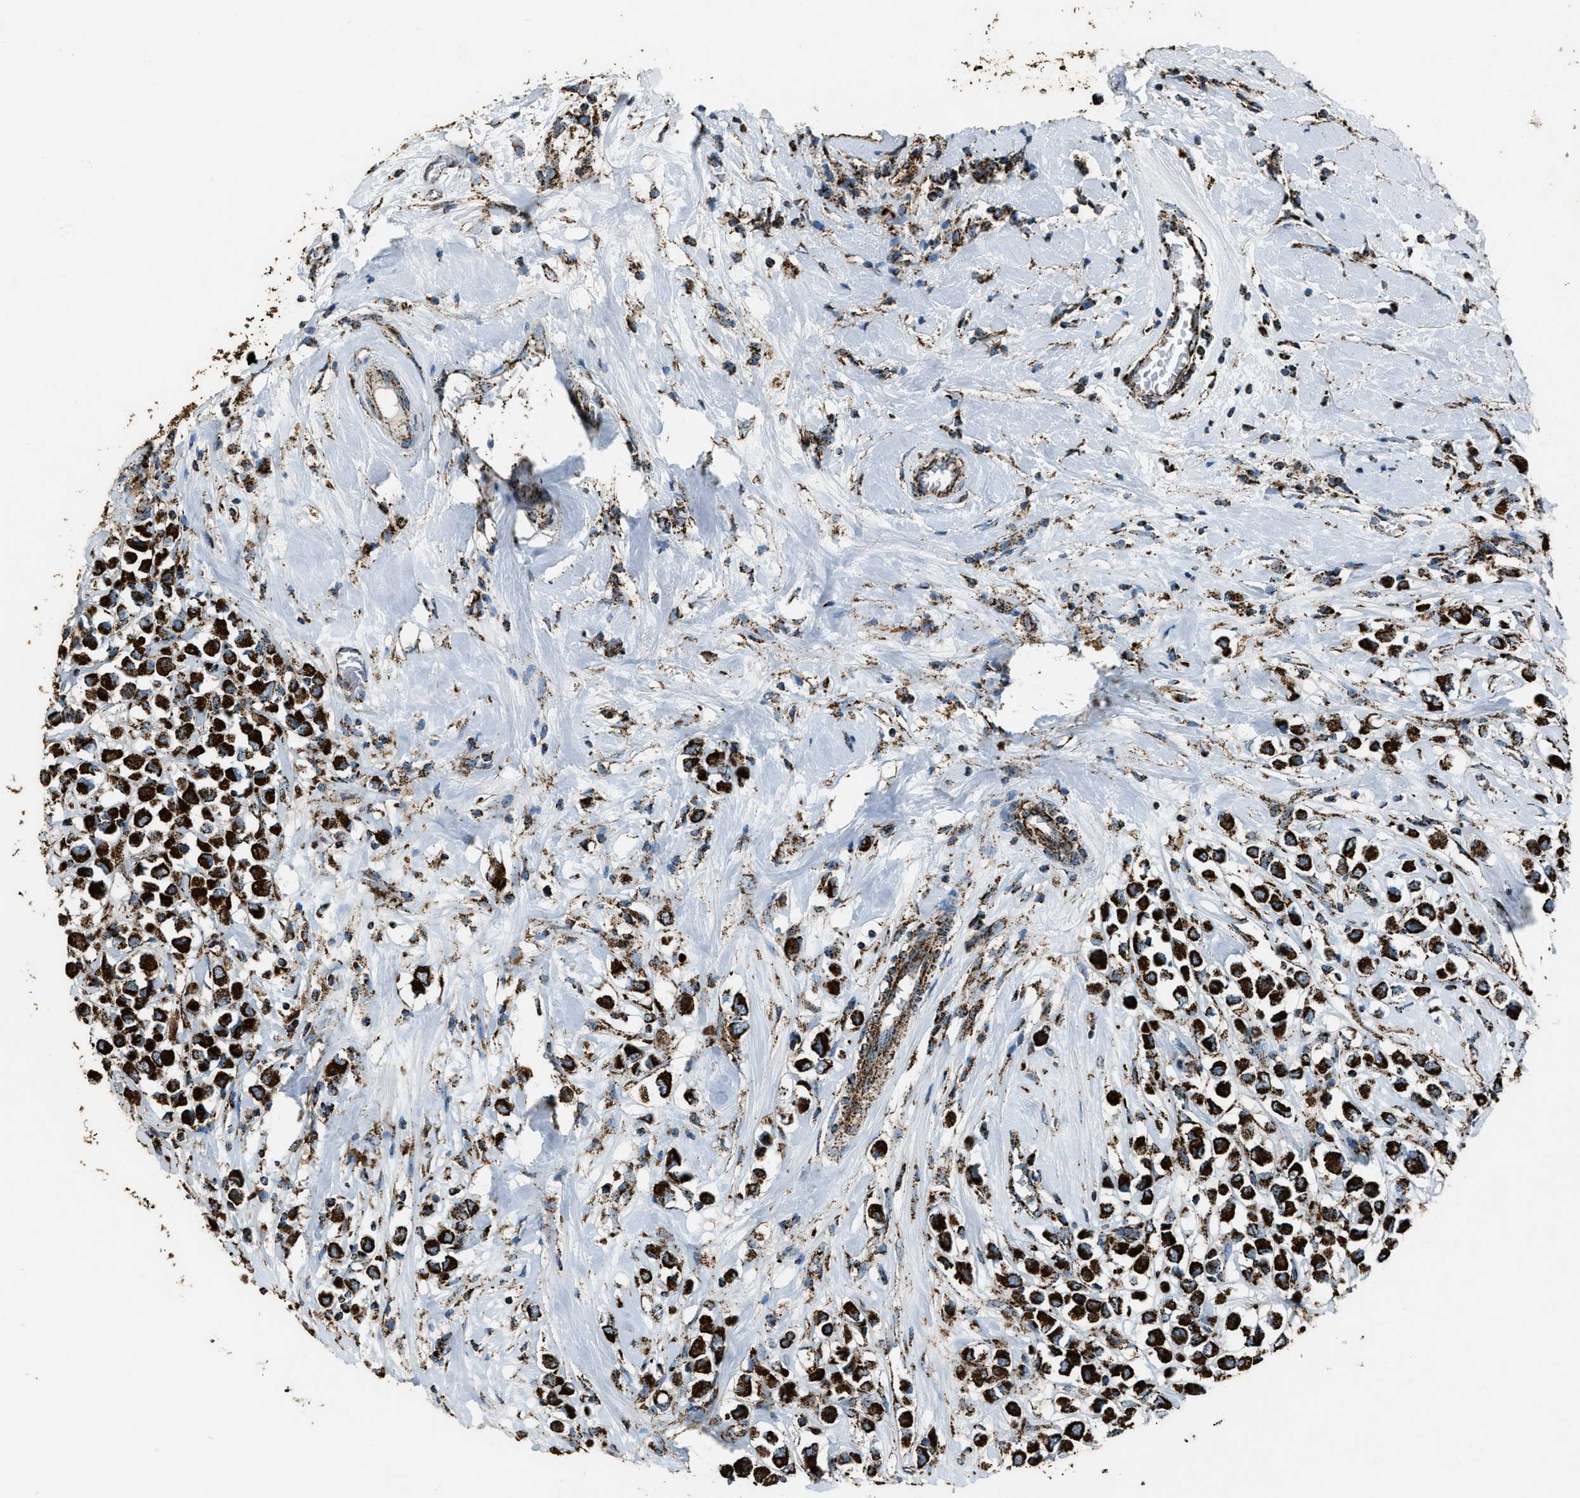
{"staining": {"intensity": "strong", "quantity": ">75%", "location": "cytoplasmic/membranous"}, "tissue": "breast cancer", "cell_type": "Tumor cells", "image_type": "cancer", "snomed": [{"axis": "morphology", "description": "Duct carcinoma"}, {"axis": "topography", "description": "Breast"}], "caption": "Immunohistochemistry (IHC) (DAB) staining of breast infiltrating ductal carcinoma demonstrates strong cytoplasmic/membranous protein expression in about >75% of tumor cells.", "gene": "MDH2", "patient": {"sex": "female", "age": 61}}